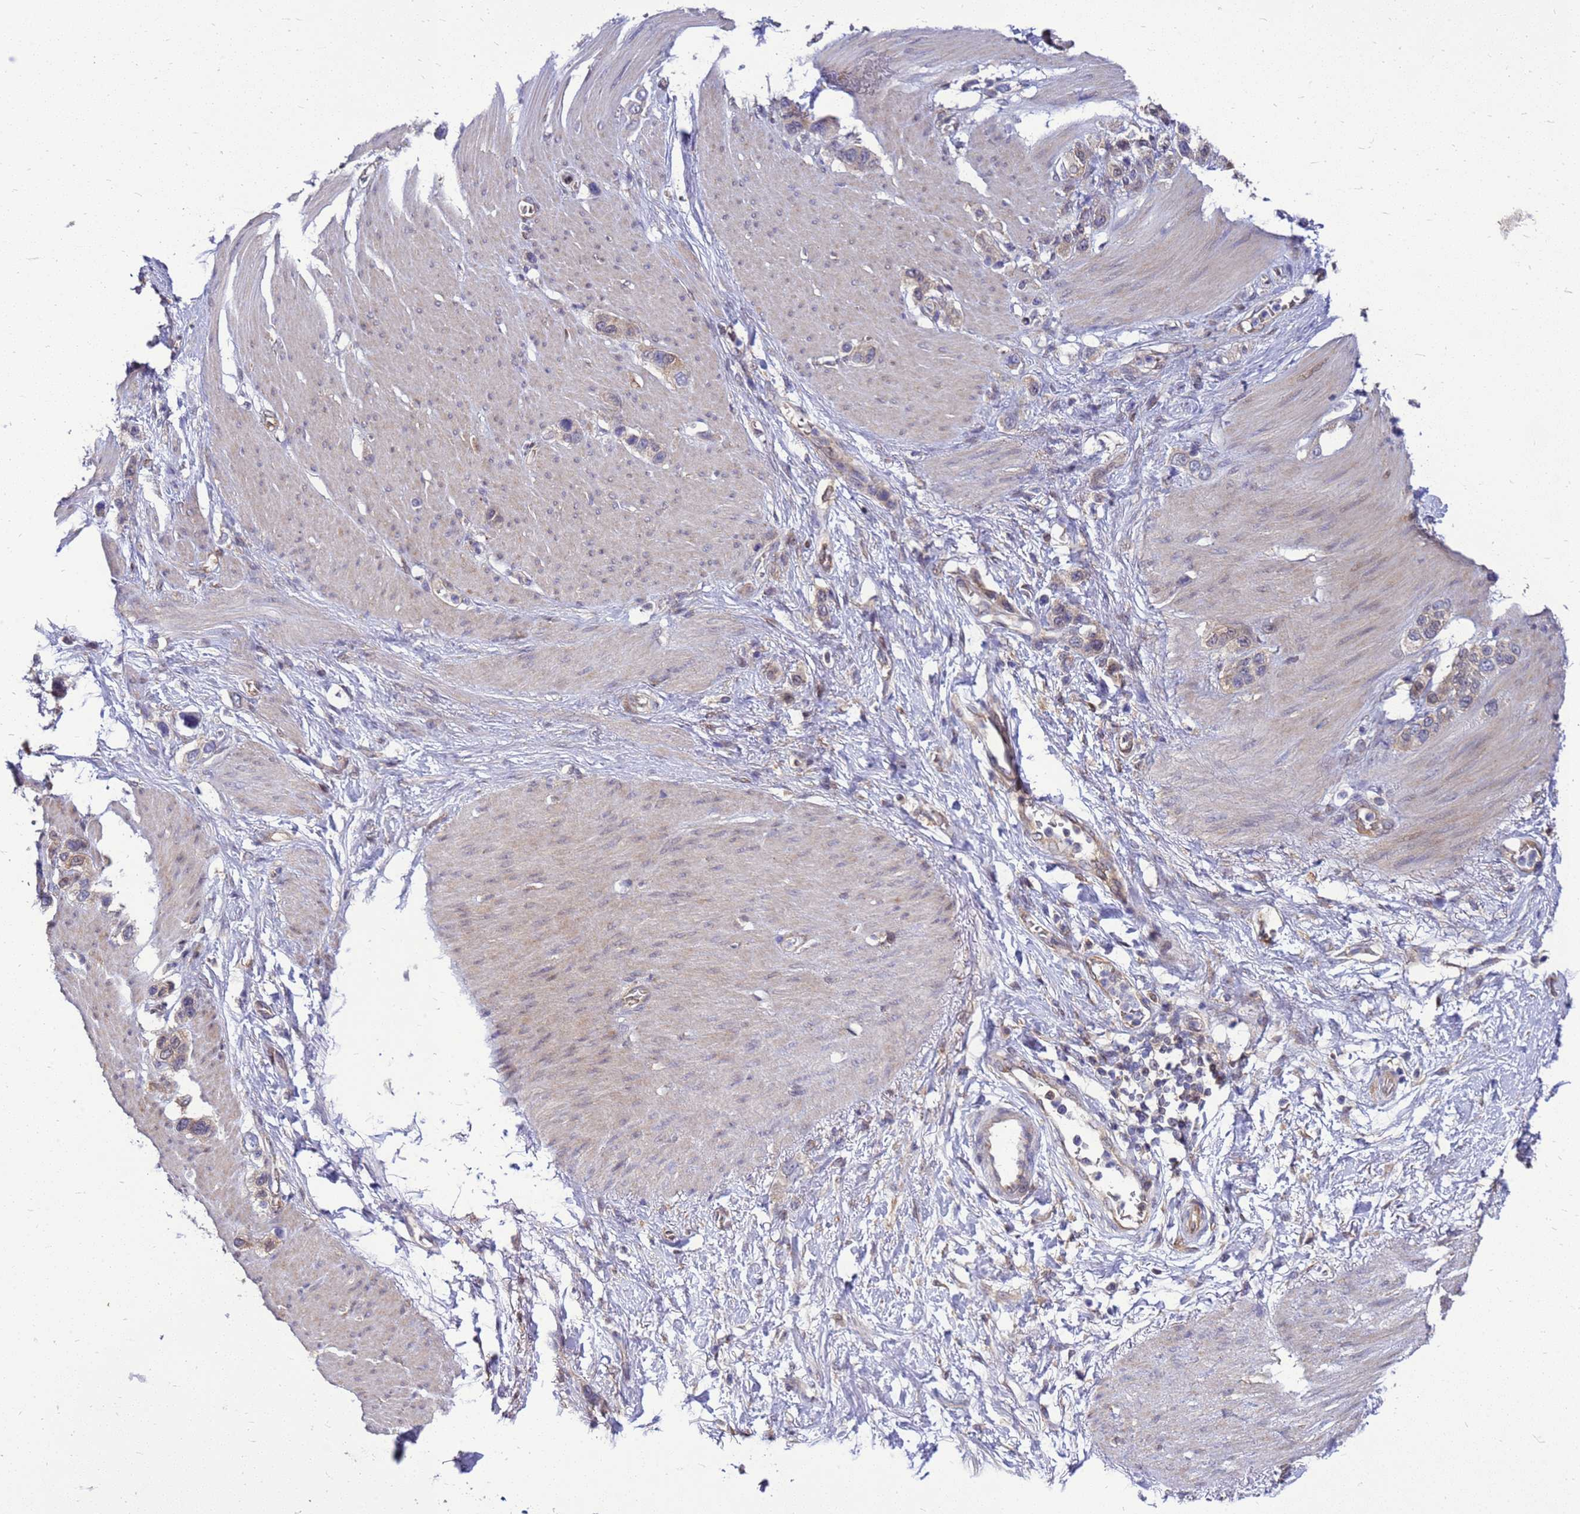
{"staining": {"intensity": "weak", "quantity": ">75%", "location": "cytoplasmic/membranous"}, "tissue": "stomach cancer", "cell_type": "Tumor cells", "image_type": "cancer", "snomed": [{"axis": "morphology", "description": "Adenocarcinoma, NOS"}, {"axis": "morphology", "description": "Adenocarcinoma, High grade"}, {"axis": "topography", "description": "Stomach, upper"}, {"axis": "topography", "description": "Stomach, lower"}], "caption": "Immunohistochemical staining of adenocarcinoma (stomach) reveals low levels of weak cytoplasmic/membranous staining in about >75% of tumor cells. Using DAB (brown) and hematoxylin (blue) stains, captured at high magnification using brightfield microscopy.", "gene": "EIF4EBP3", "patient": {"sex": "female", "age": 65}}